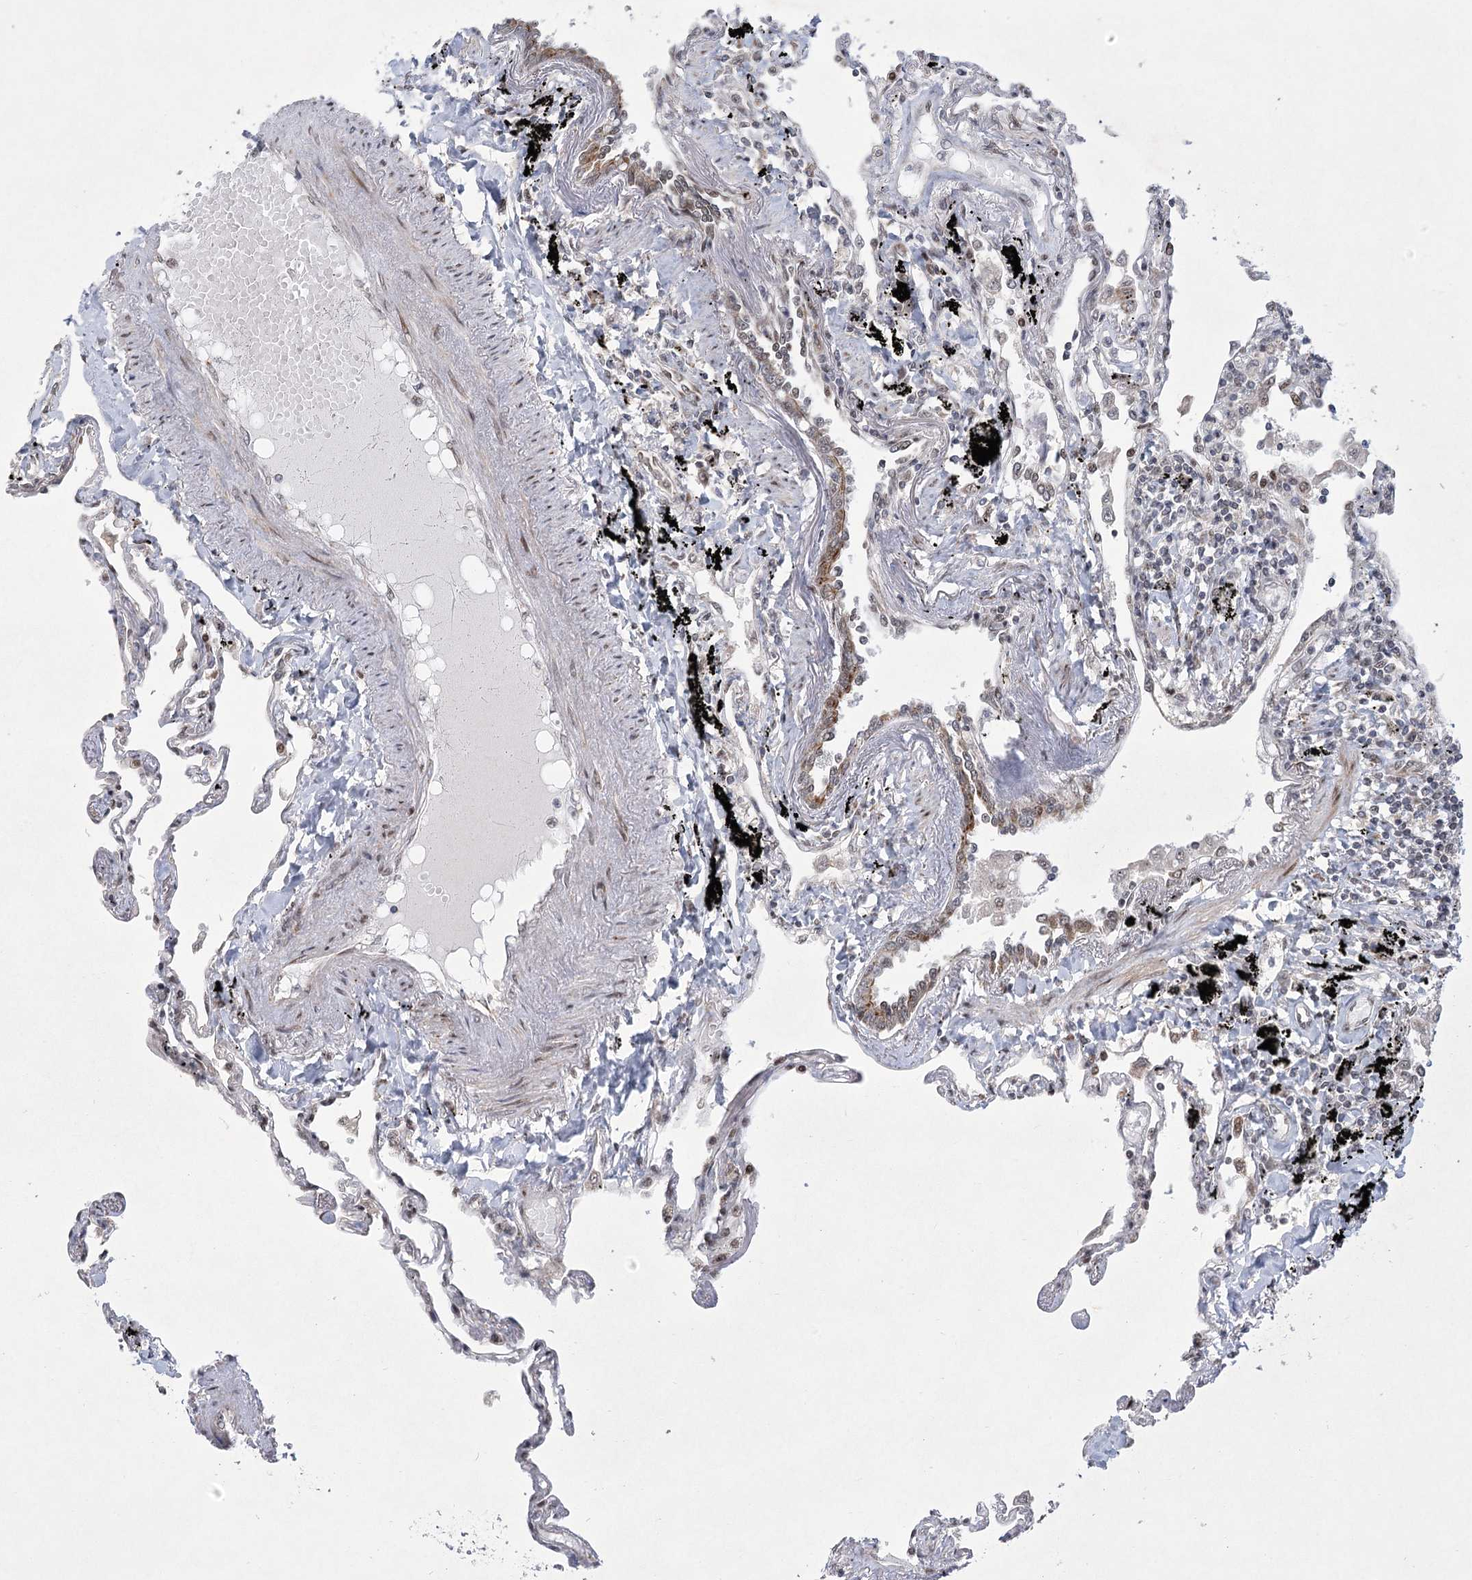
{"staining": {"intensity": "weak", "quantity": "25%-75%", "location": "cytoplasmic/membranous,nuclear"}, "tissue": "lung", "cell_type": "Alveolar cells", "image_type": "normal", "snomed": [{"axis": "morphology", "description": "Normal tissue, NOS"}, {"axis": "topography", "description": "Lung"}], "caption": "Lung was stained to show a protein in brown. There is low levels of weak cytoplasmic/membranous,nuclear staining in approximately 25%-75% of alveolar cells. The staining is performed using DAB (3,3'-diaminobenzidine) brown chromogen to label protein expression. The nuclei are counter-stained blue using hematoxylin.", "gene": "CIB4", "patient": {"sex": "female", "age": 67}}